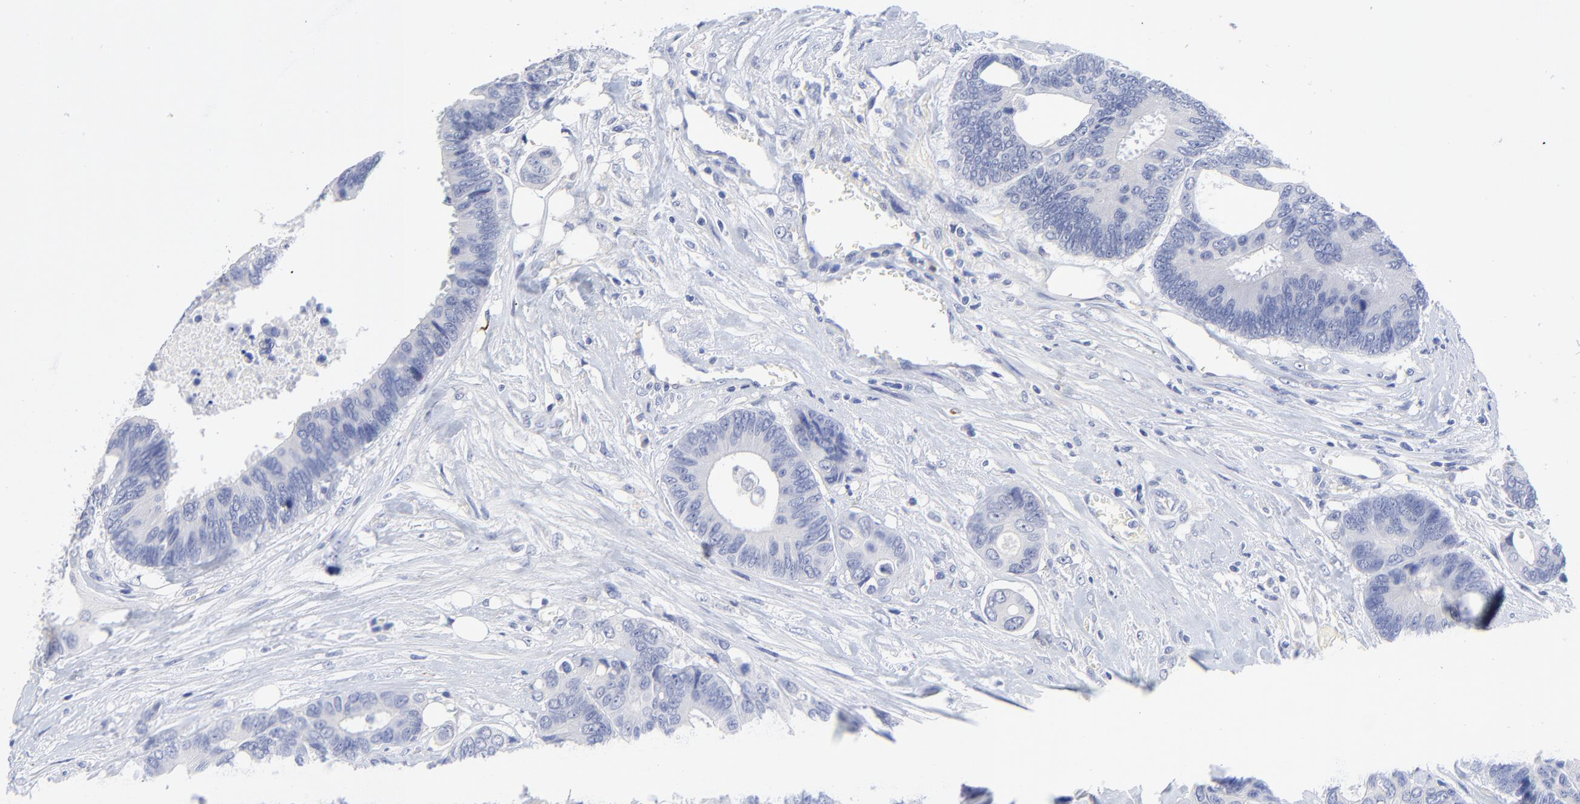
{"staining": {"intensity": "negative", "quantity": "none", "location": "none"}, "tissue": "colorectal cancer", "cell_type": "Tumor cells", "image_type": "cancer", "snomed": [{"axis": "morphology", "description": "Adenocarcinoma, NOS"}, {"axis": "topography", "description": "Rectum"}], "caption": "Tumor cells show no significant protein positivity in adenocarcinoma (colorectal).", "gene": "SULT4A1", "patient": {"sex": "male", "age": 55}}